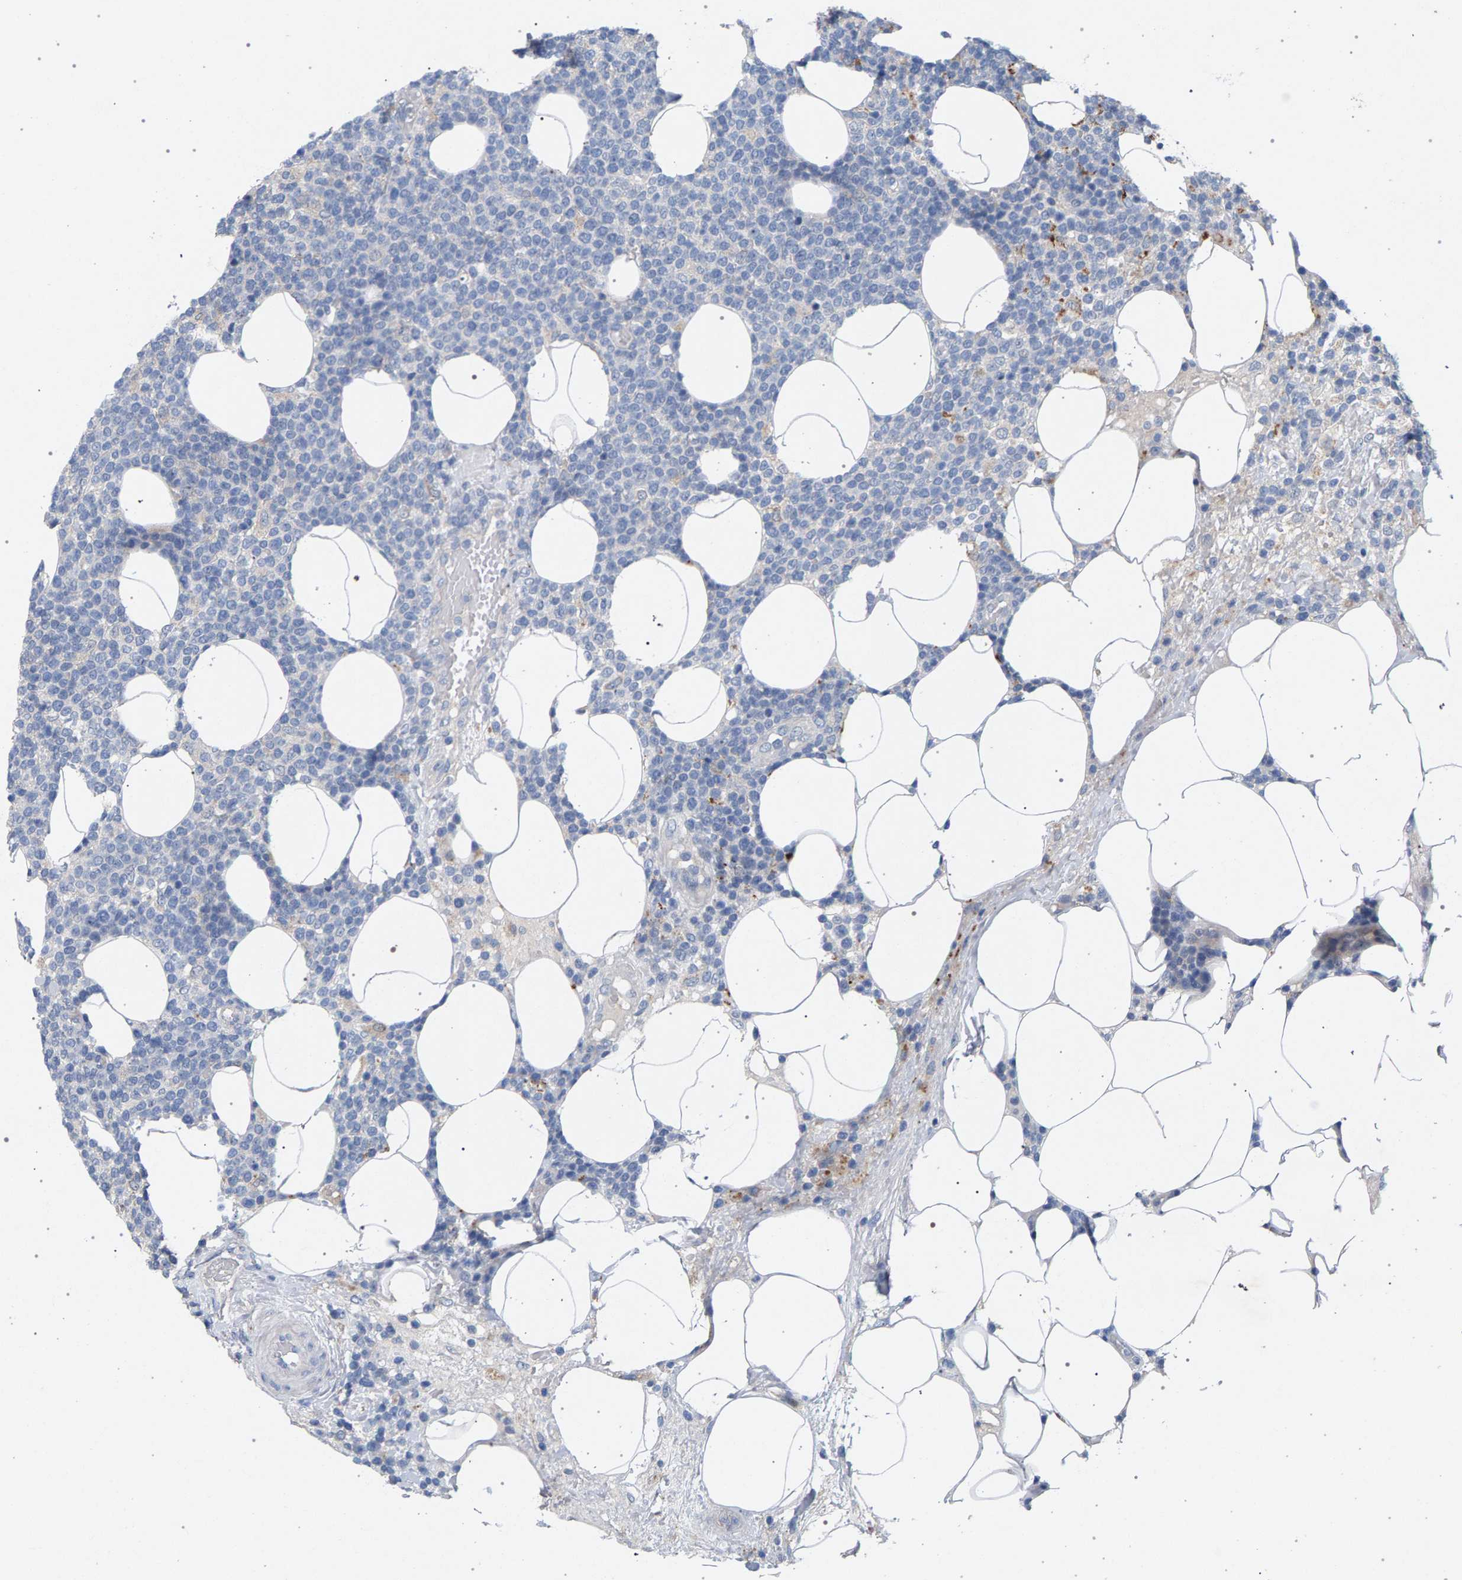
{"staining": {"intensity": "negative", "quantity": "none", "location": "none"}, "tissue": "lymphoma", "cell_type": "Tumor cells", "image_type": "cancer", "snomed": [{"axis": "morphology", "description": "Malignant lymphoma, non-Hodgkin's type, High grade"}, {"axis": "topography", "description": "Lymph node"}], "caption": "High magnification brightfield microscopy of malignant lymphoma, non-Hodgkin's type (high-grade) stained with DAB (3,3'-diaminobenzidine) (brown) and counterstained with hematoxylin (blue): tumor cells show no significant positivity. The staining was performed using DAB (3,3'-diaminobenzidine) to visualize the protein expression in brown, while the nuclei were stained in blue with hematoxylin (Magnification: 20x).", "gene": "MAMDC2", "patient": {"sex": "male", "age": 61}}